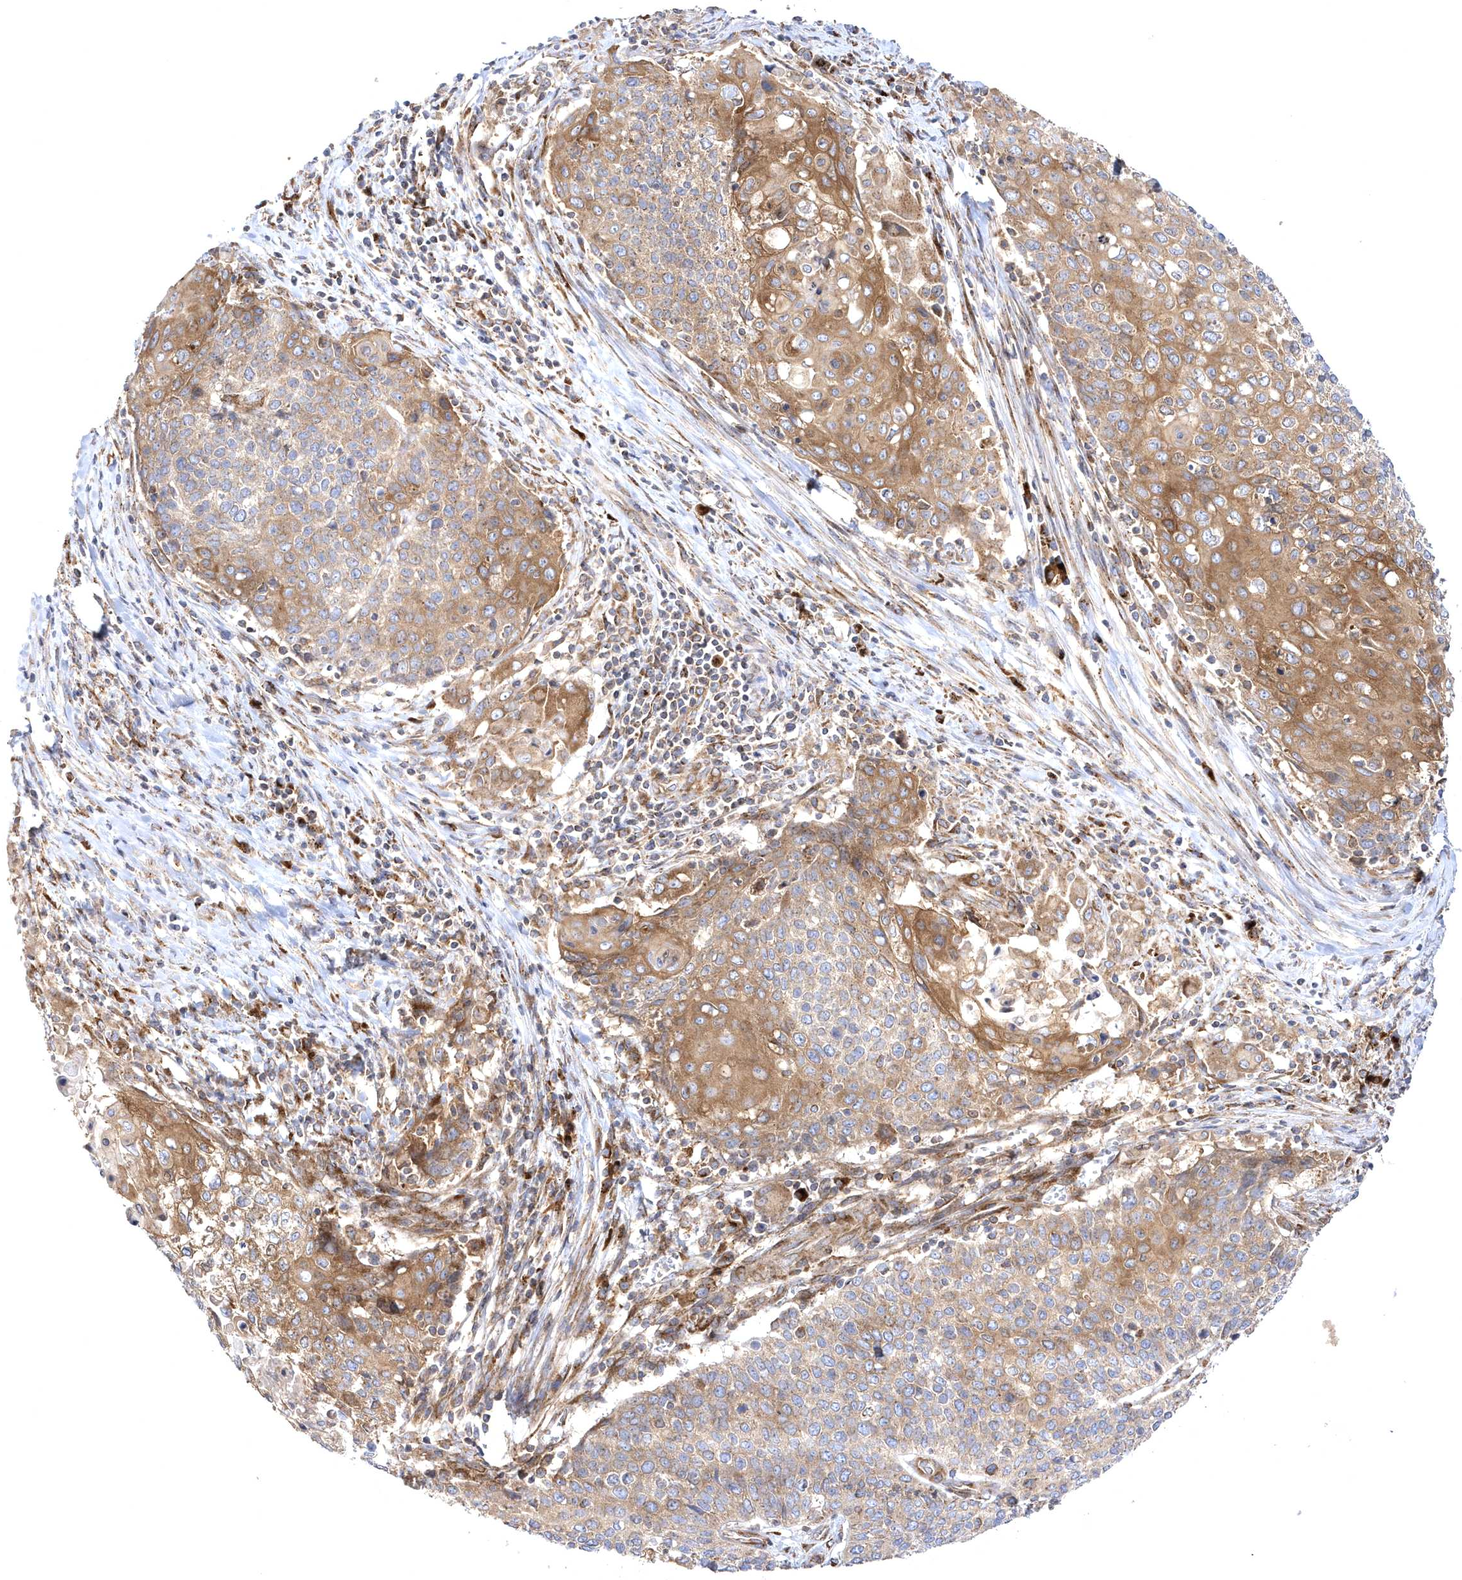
{"staining": {"intensity": "moderate", "quantity": ">75%", "location": "cytoplasmic/membranous"}, "tissue": "cervical cancer", "cell_type": "Tumor cells", "image_type": "cancer", "snomed": [{"axis": "morphology", "description": "Squamous cell carcinoma, NOS"}, {"axis": "topography", "description": "Cervix"}], "caption": "IHC histopathology image of neoplastic tissue: human squamous cell carcinoma (cervical) stained using immunohistochemistry exhibits medium levels of moderate protein expression localized specifically in the cytoplasmic/membranous of tumor cells, appearing as a cytoplasmic/membranous brown color.", "gene": "COPB2", "patient": {"sex": "female", "age": 39}}